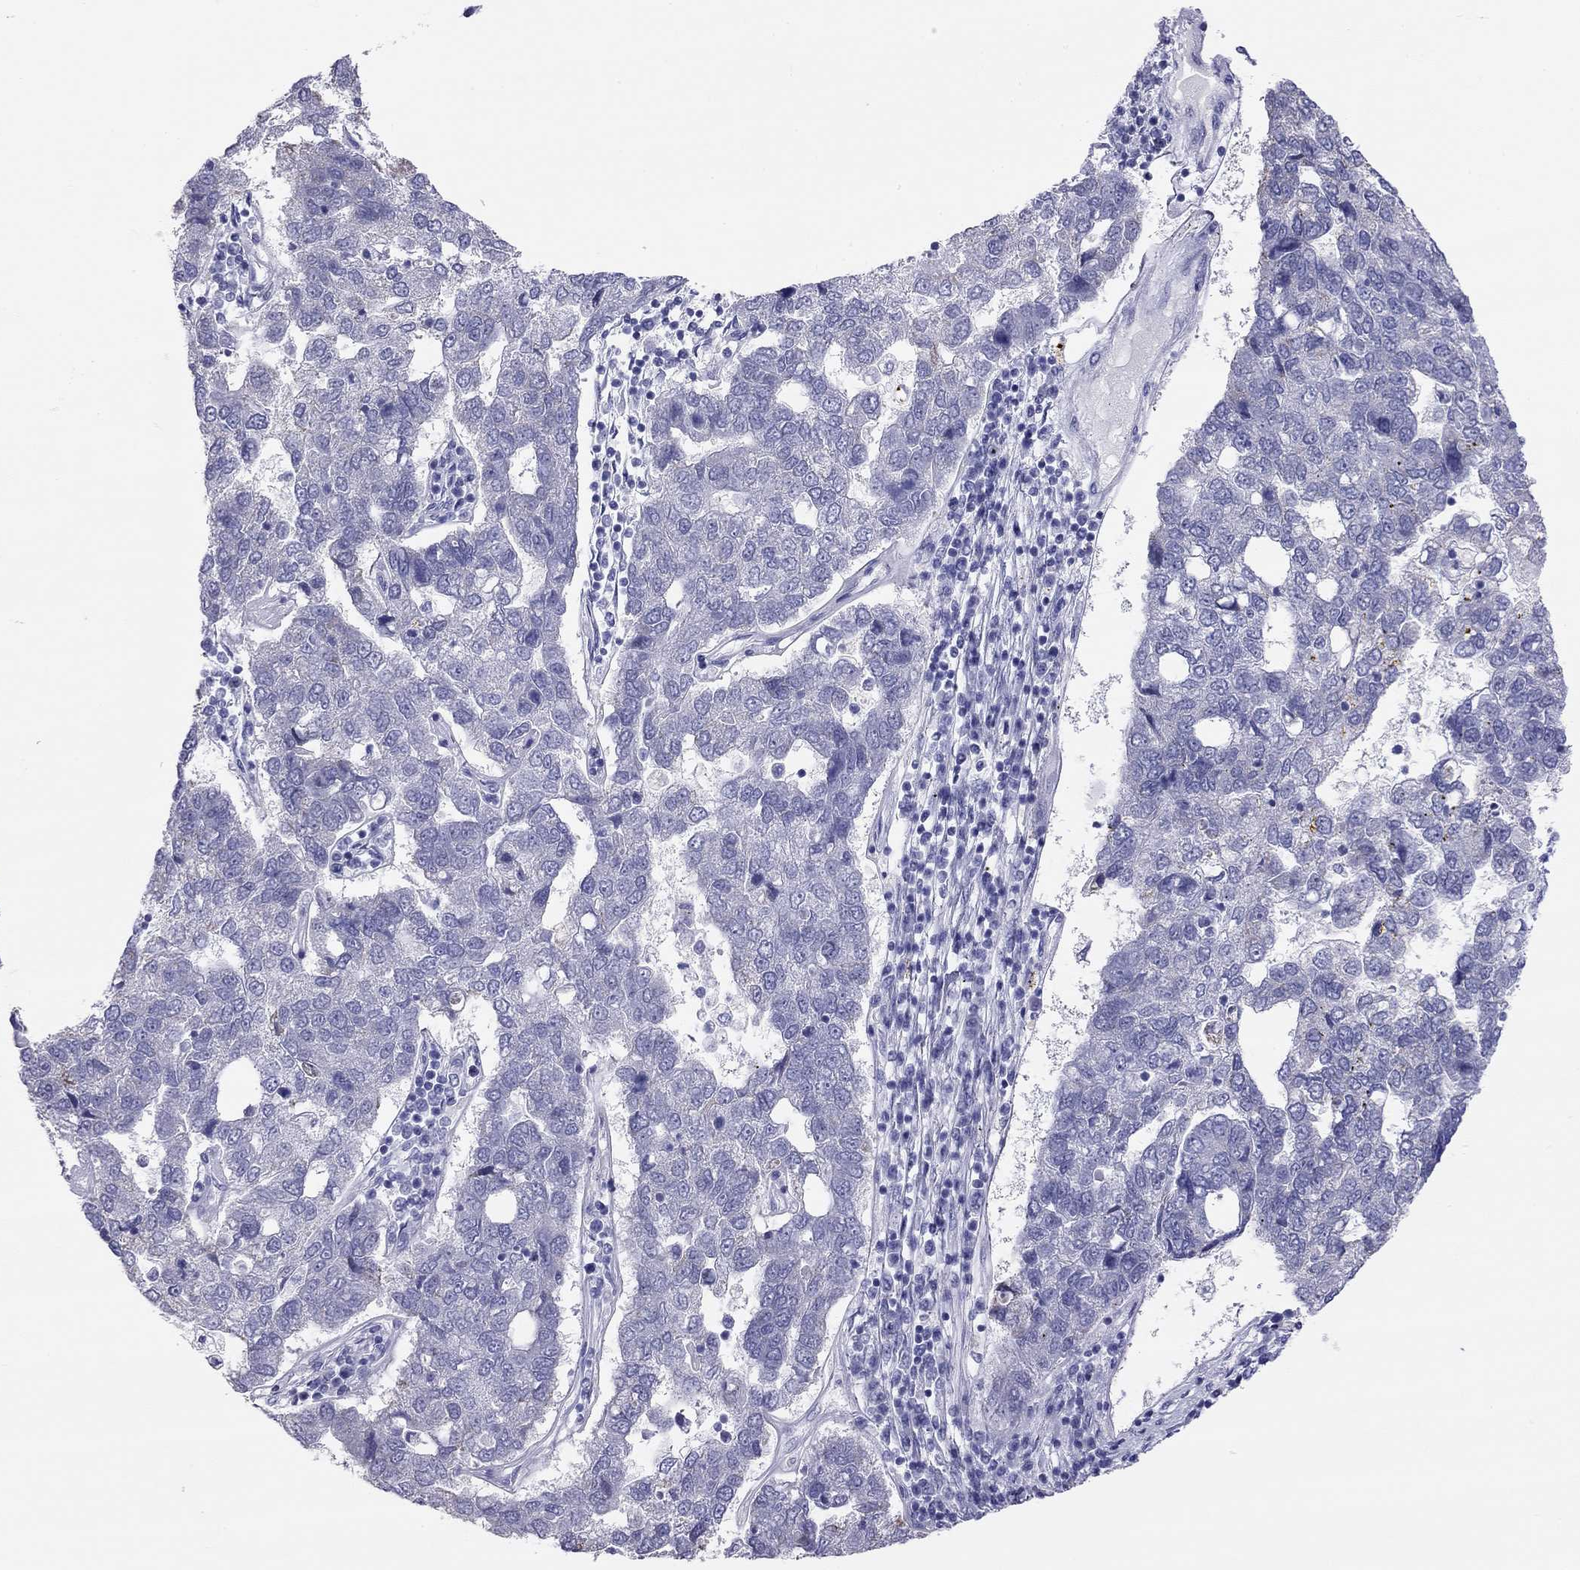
{"staining": {"intensity": "negative", "quantity": "none", "location": "none"}, "tissue": "pancreatic cancer", "cell_type": "Tumor cells", "image_type": "cancer", "snomed": [{"axis": "morphology", "description": "Adenocarcinoma, NOS"}, {"axis": "topography", "description": "Pancreas"}], "caption": "Pancreatic adenocarcinoma stained for a protein using IHC displays no staining tumor cells.", "gene": "DPY19L2", "patient": {"sex": "female", "age": 61}}